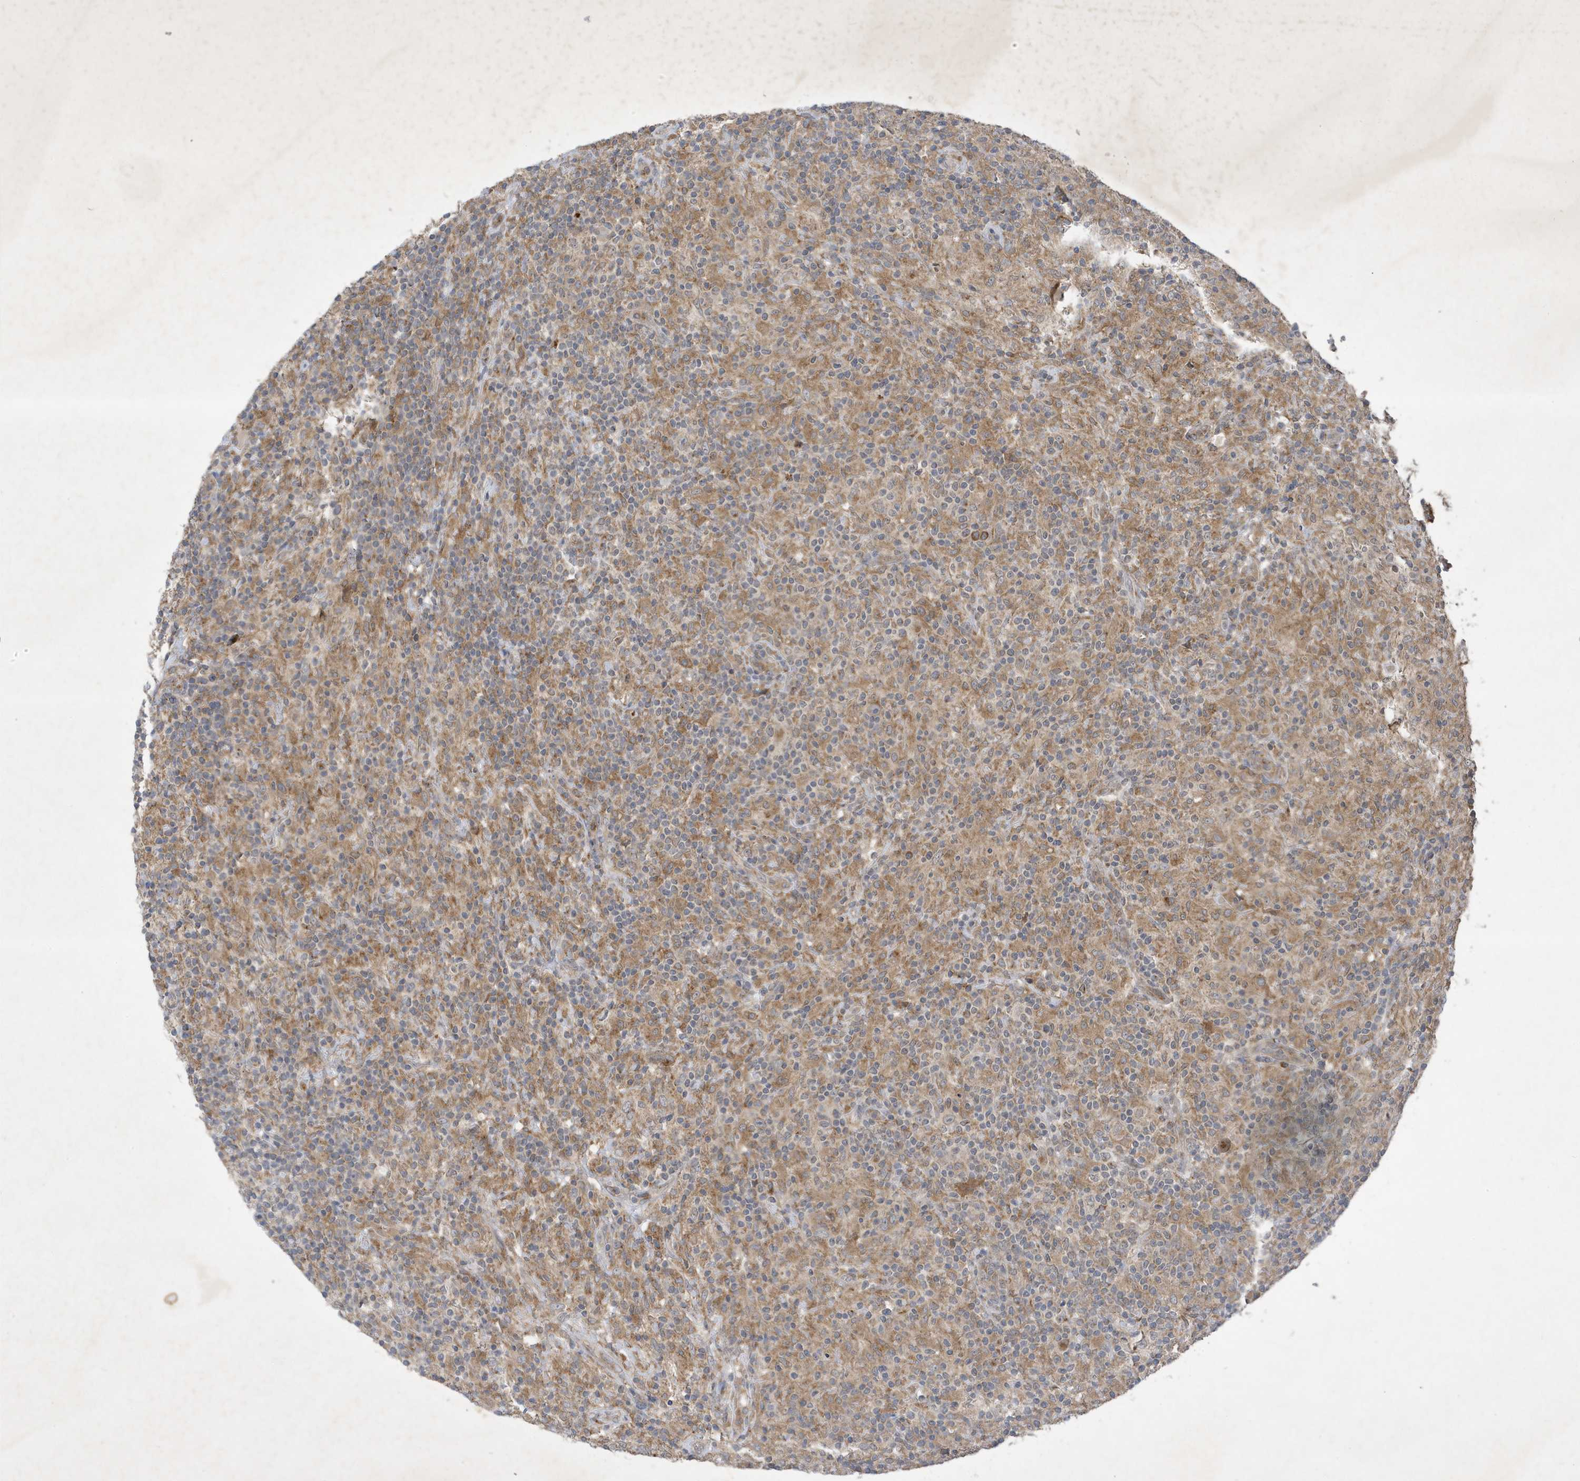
{"staining": {"intensity": "weak", "quantity": ">75%", "location": "cytoplasmic/membranous"}, "tissue": "lymphoma", "cell_type": "Tumor cells", "image_type": "cancer", "snomed": [{"axis": "morphology", "description": "Hodgkin's disease, NOS"}, {"axis": "topography", "description": "Lymph node"}], "caption": "Immunohistochemistry image of neoplastic tissue: lymphoma stained using immunohistochemistry shows low levels of weak protein expression localized specifically in the cytoplasmic/membranous of tumor cells, appearing as a cytoplasmic/membranous brown color.", "gene": "STX10", "patient": {"sex": "male", "age": 70}}